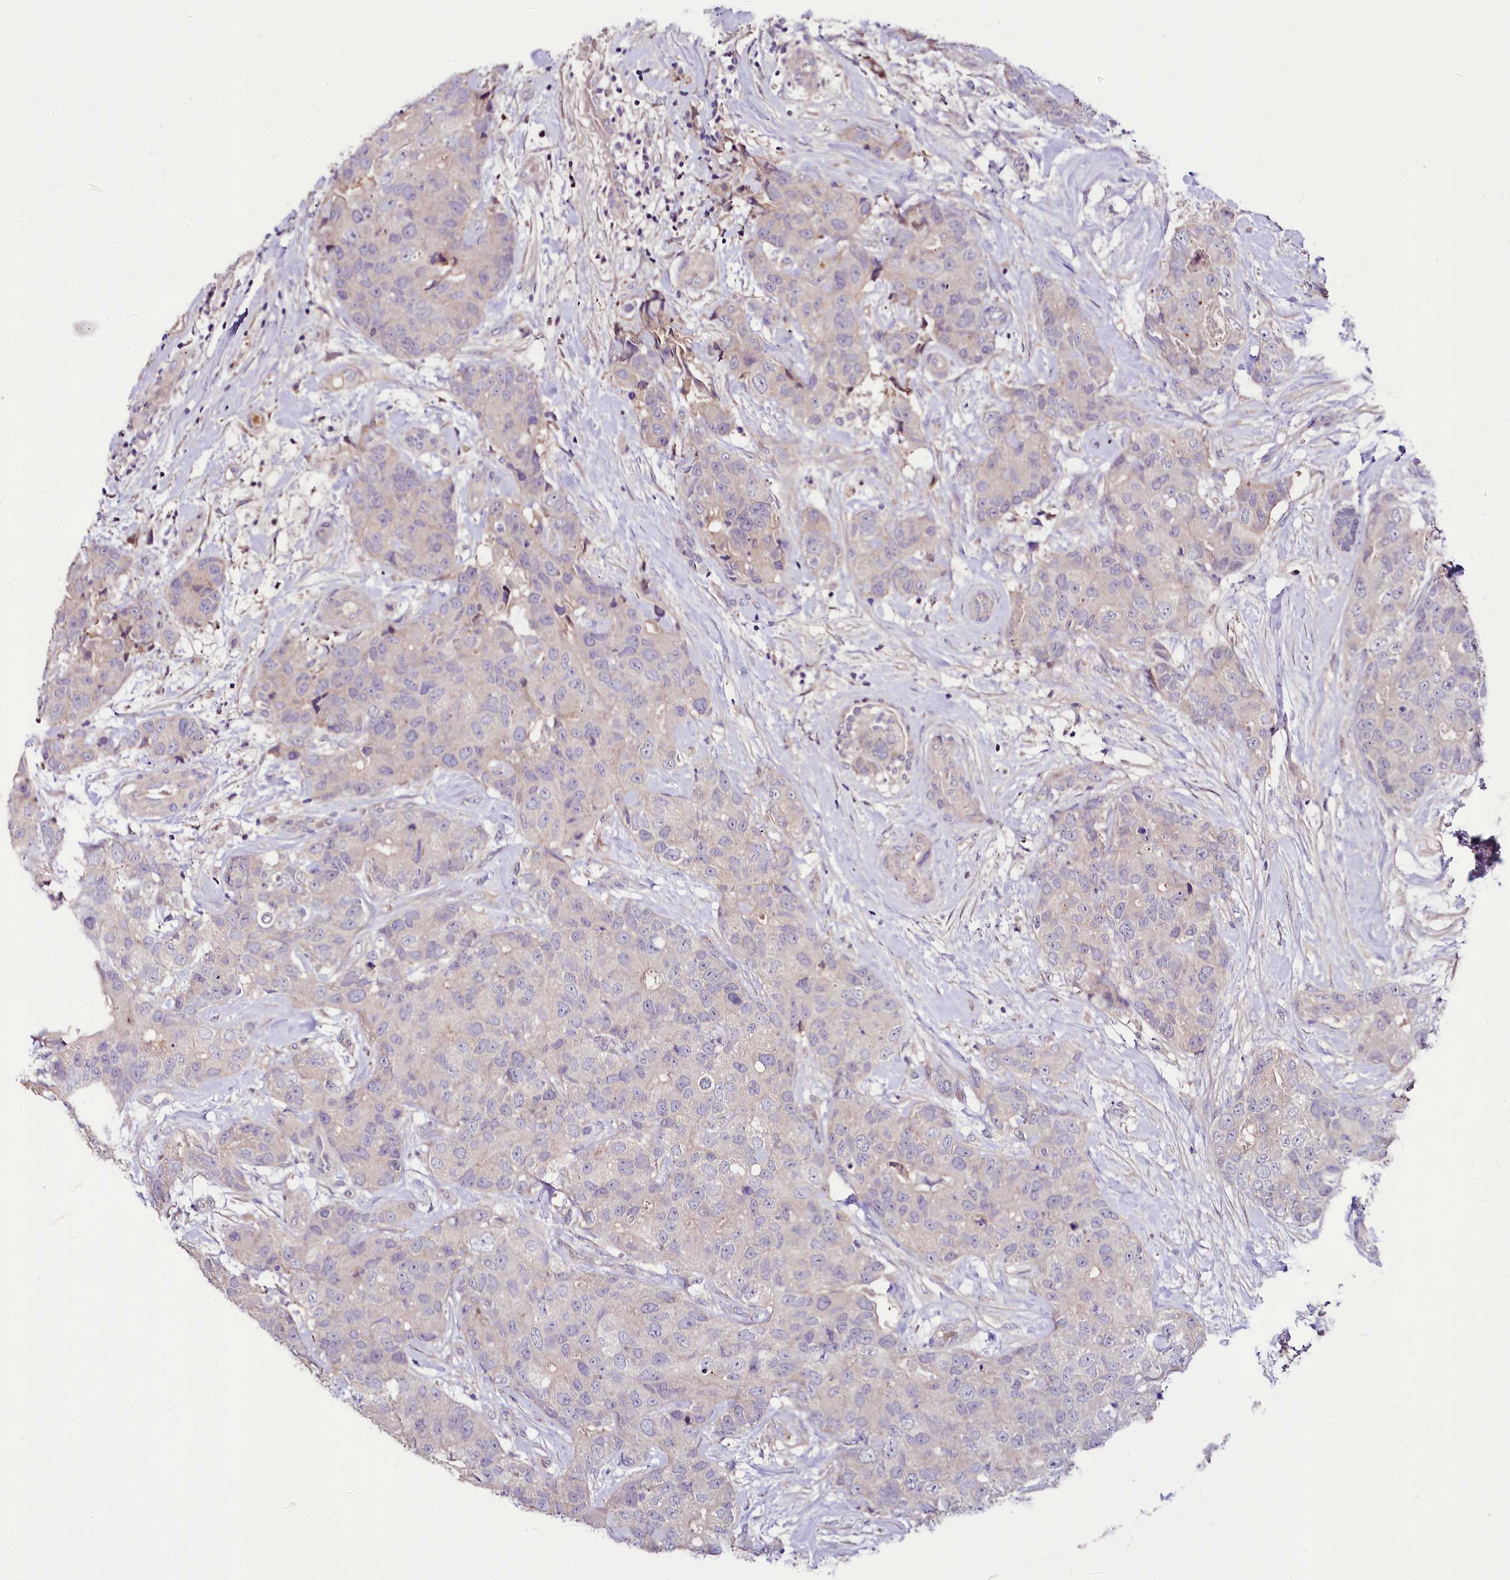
{"staining": {"intensity": "negative", "quantity": "none", "location": "none"}, "tissue": "breast cancer", "cell_type": "Tumor cells", "image_type": "cancer", "snomed": [{"axis": "morphology", "description": "Duct carcinoma"}, {"axis": "topography", "description": "Breast"}], "caption": "Histopathology image shows no protein expression in tumor cells of breast infiltrating ductal carcinoma tissue.", "gene": "PPP1R32", "patient": {"sex": "female", "age": 62}}